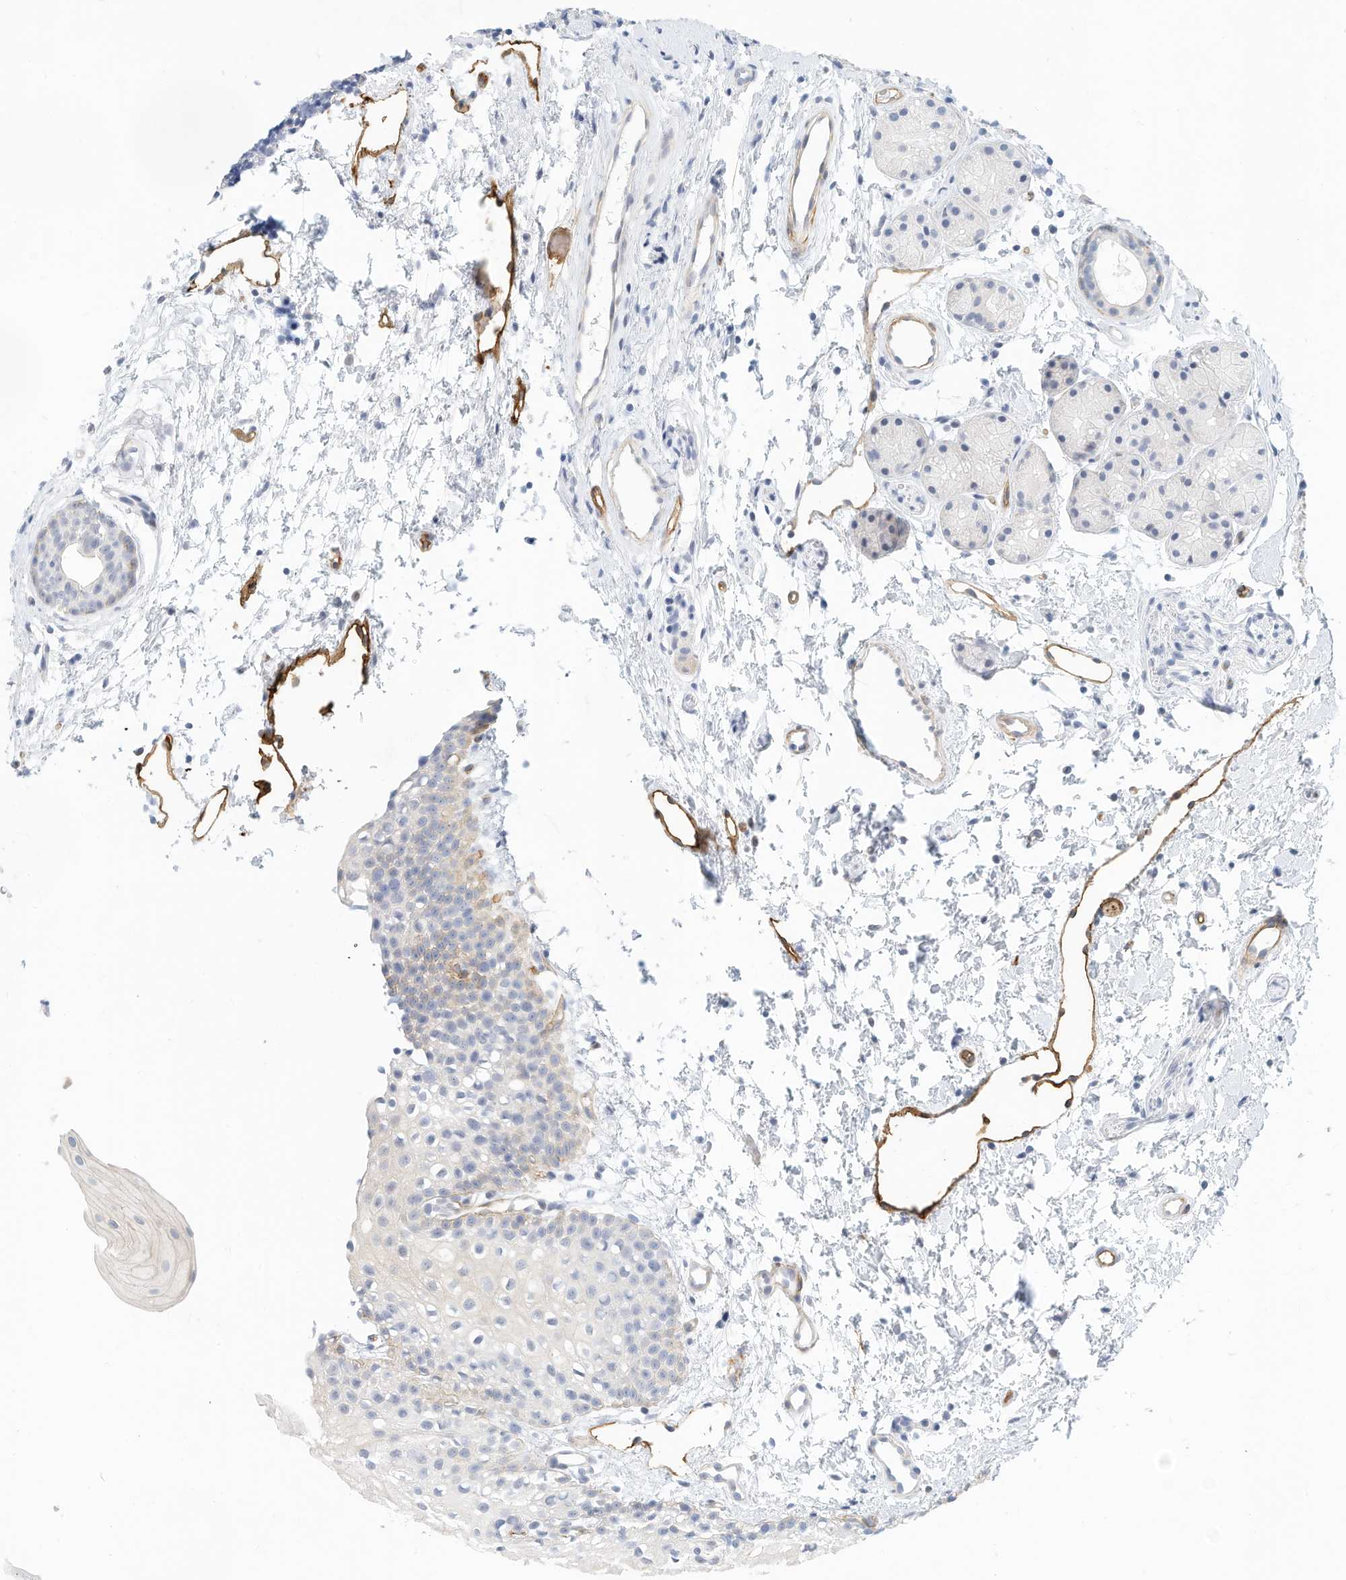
{"staining": {"intensity": "negative", "quantity": "none", "location": "none"}, "tissue": "oral mucosa", "cell_type": "Squamous epithelial cells", "image_type": "normal", "snomed": [{"axis": "morphology", "description": "Normal tissue, NOS"}, {"axis": "topography", "description": "Oral tissue"}], "caption": "A histopathology image of human oral mucosa is negative for staining in squamous epithelial cells.", "gene": "ARHGAP28", "patient": {"sex": "male", "age": 28}}